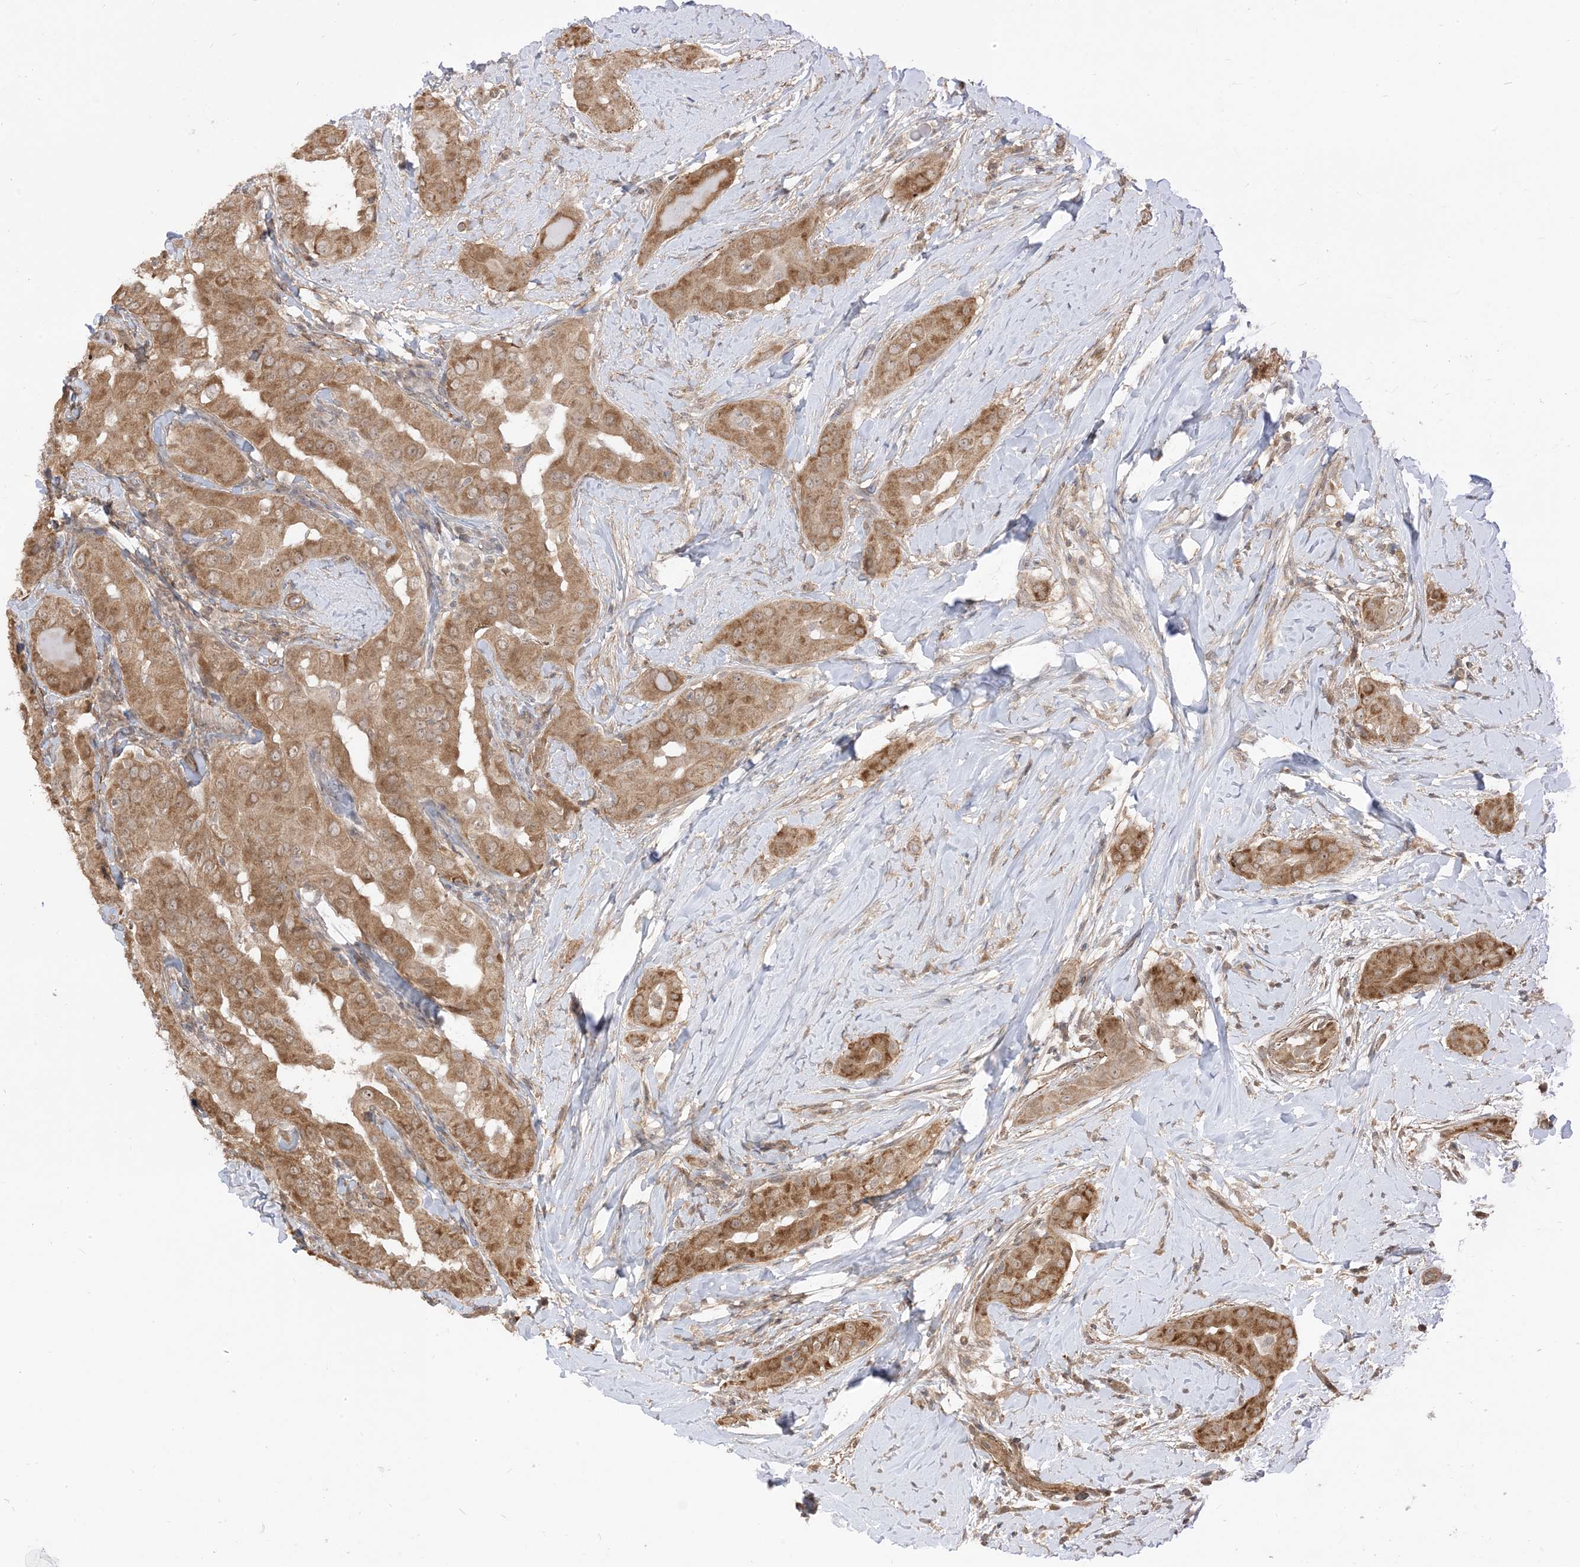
{"staining": {"intensity": "strong", "quantity": ">75%", "location": "cytoplasmic/membranous"}, "tissue": "thyroid cancer", "cell_type": "Tumor cells", "image_type": "cancer", "snomed": [{"axis": "morphology", "description": "Papillary adenocarcinoma, NOS"}, {"axis": "topography", "description": "Thyroid gland"}], "caption": "Thyroid papillary adenocarcinoma stained for a protein demonstrates strong cytoplasmic/membranous positivity in tumor cells.", "gene": "TBCC", "patient": {"sex": "male", "age": 33}}